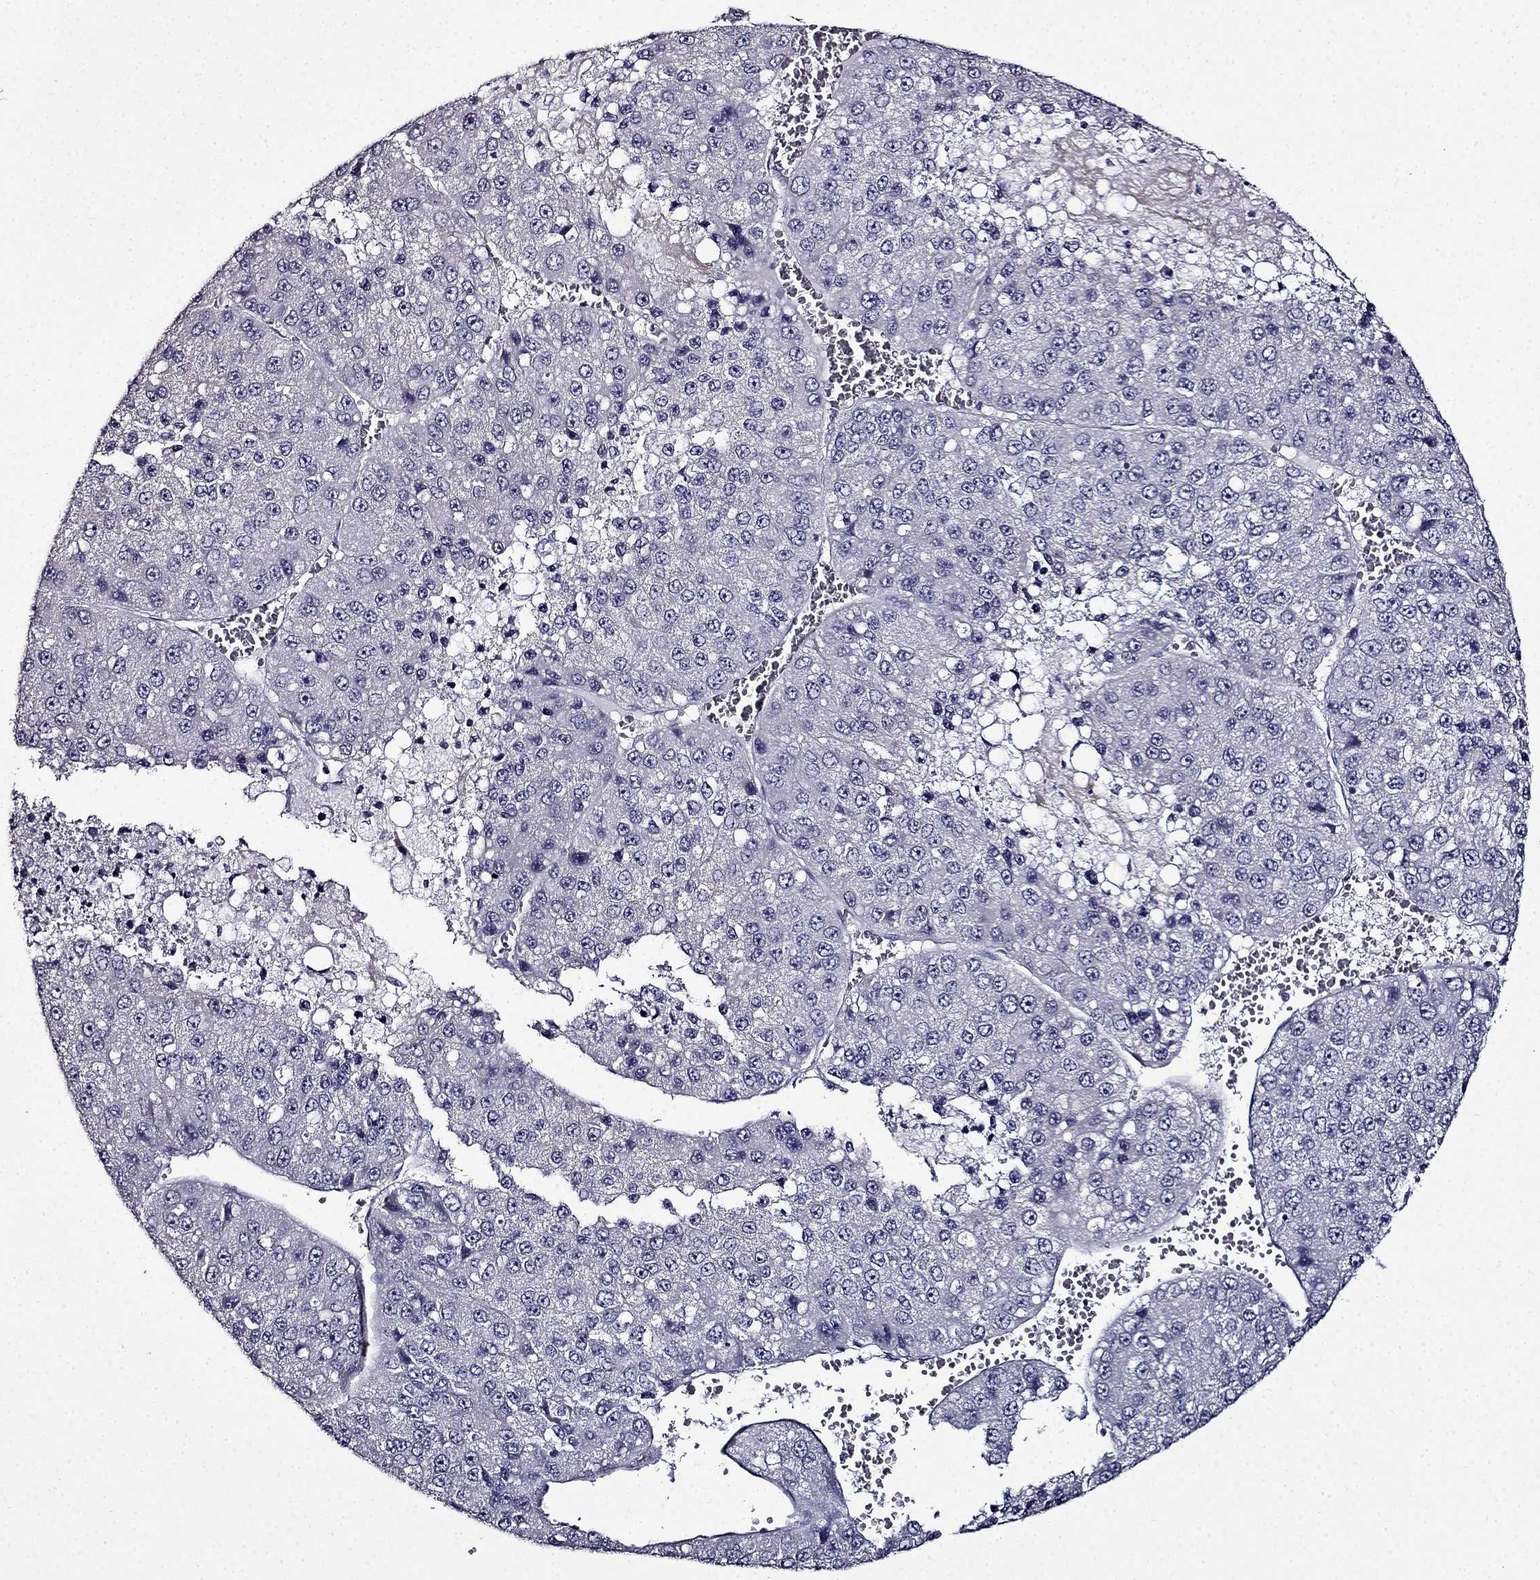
{"staining": {"intensity": "negative", "quantity": "none", "location": "none"}, "tissue": "liver cancer", "cell_type": "Tumor cells", "image_type": "cancer", "snomed": [{"axis": "morphology", "description": "Carcinoma, Hepatocellular, NOS"}, {"axis": "topography", "description": "Liver"}], "caption": "A histopathology image of human liver cancer is negative for staining in tumor cells.", "gene": "TMEM266", "patient": {"sex": "female", "age": 73}}